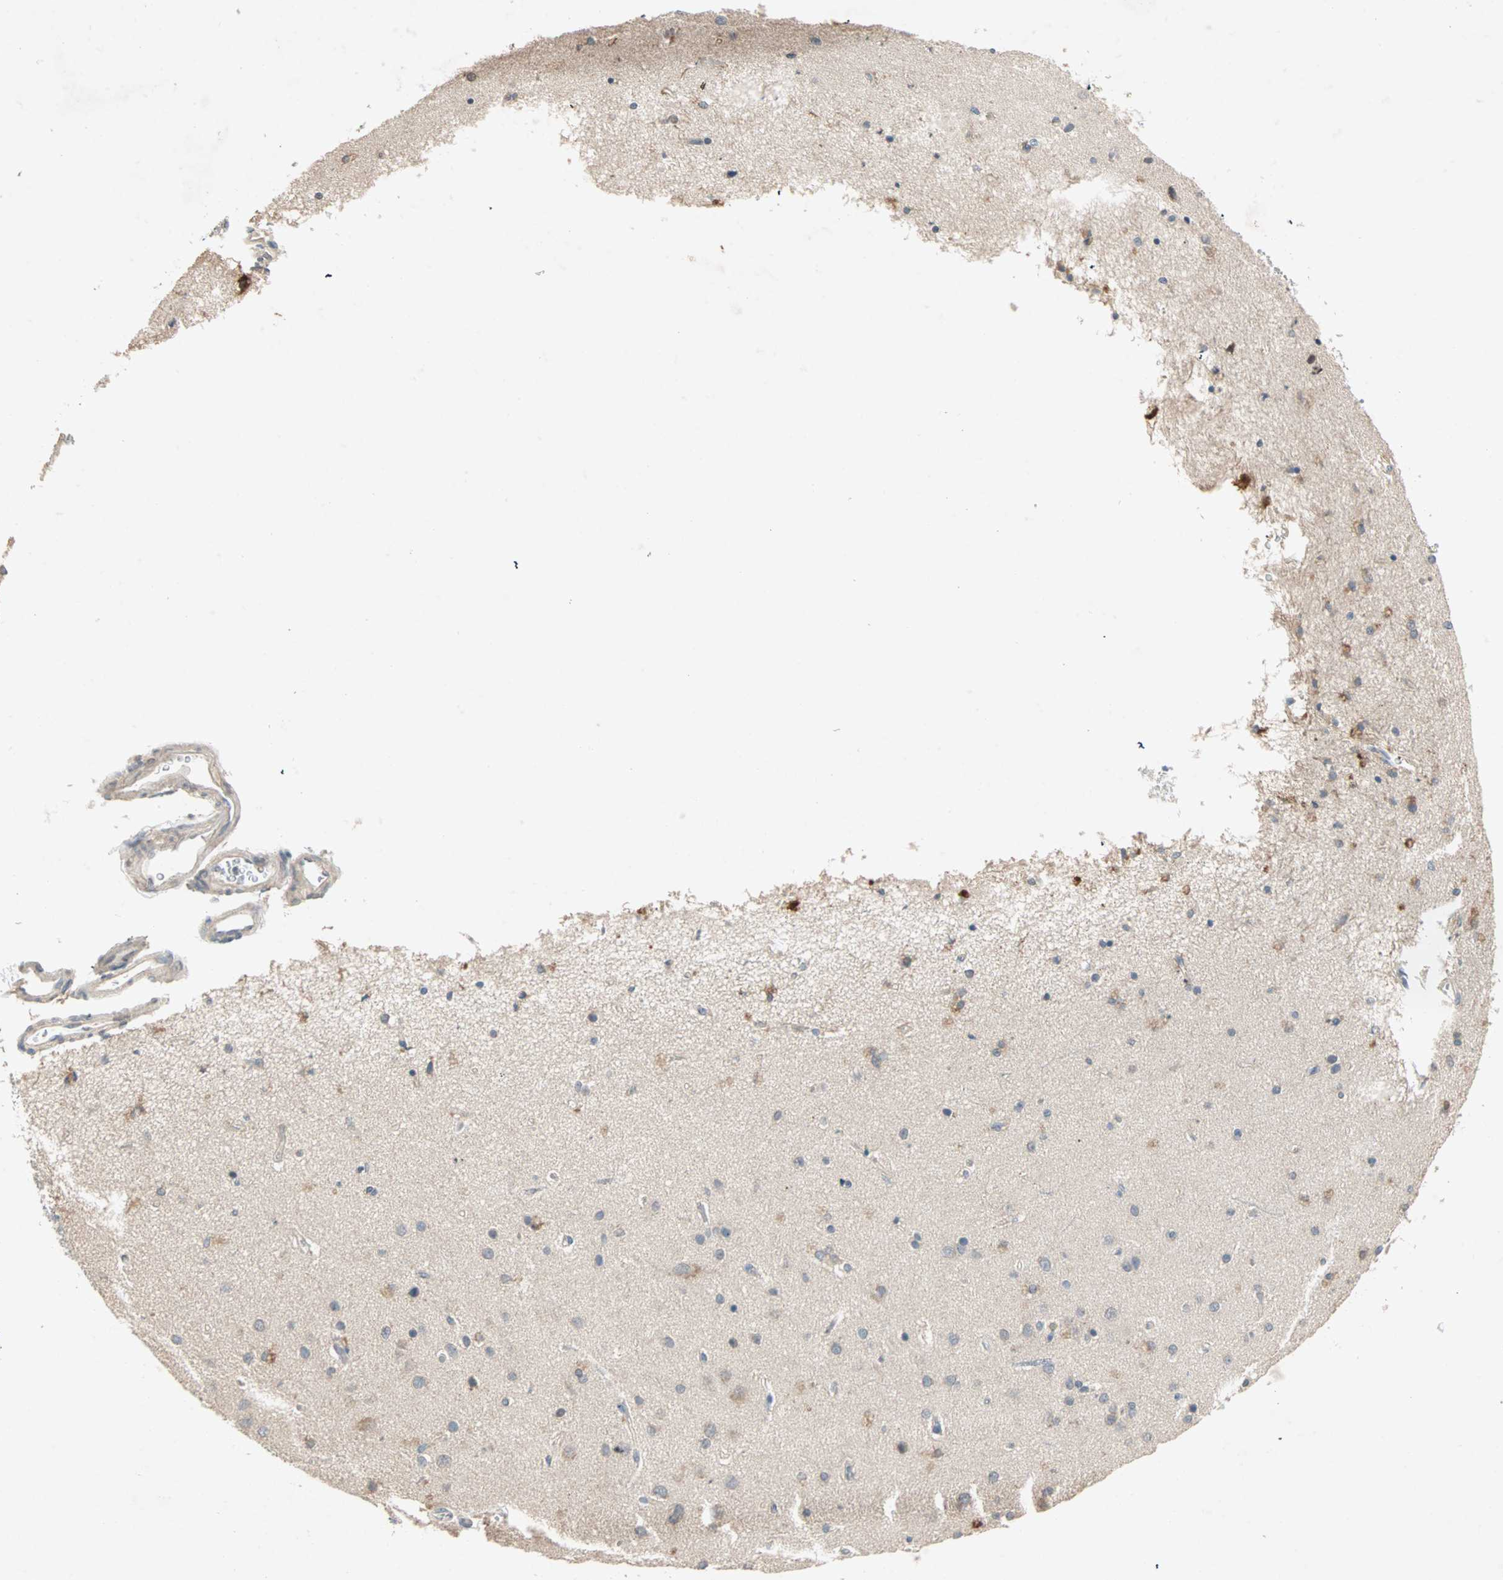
{"staining": {"intensity": "negative", "quantity": "none", "location": "none"}, "tissue": "cerebral cortex", "cell_type": "Endothelial cells", "image_type": "normal", "snomed": [{"axis": "morphology", "description": "Normal tissue, NOS"}, {"axis": "topography", "description": "Cerebral cortex"}], "caption": "Endothelial cells are negative for protein expression in benign human cerebral cortex. (DAB IHC with hematoxylin counter stain).", "gene": "TTF2", "patient": {"sex": "female", "age": 54}}